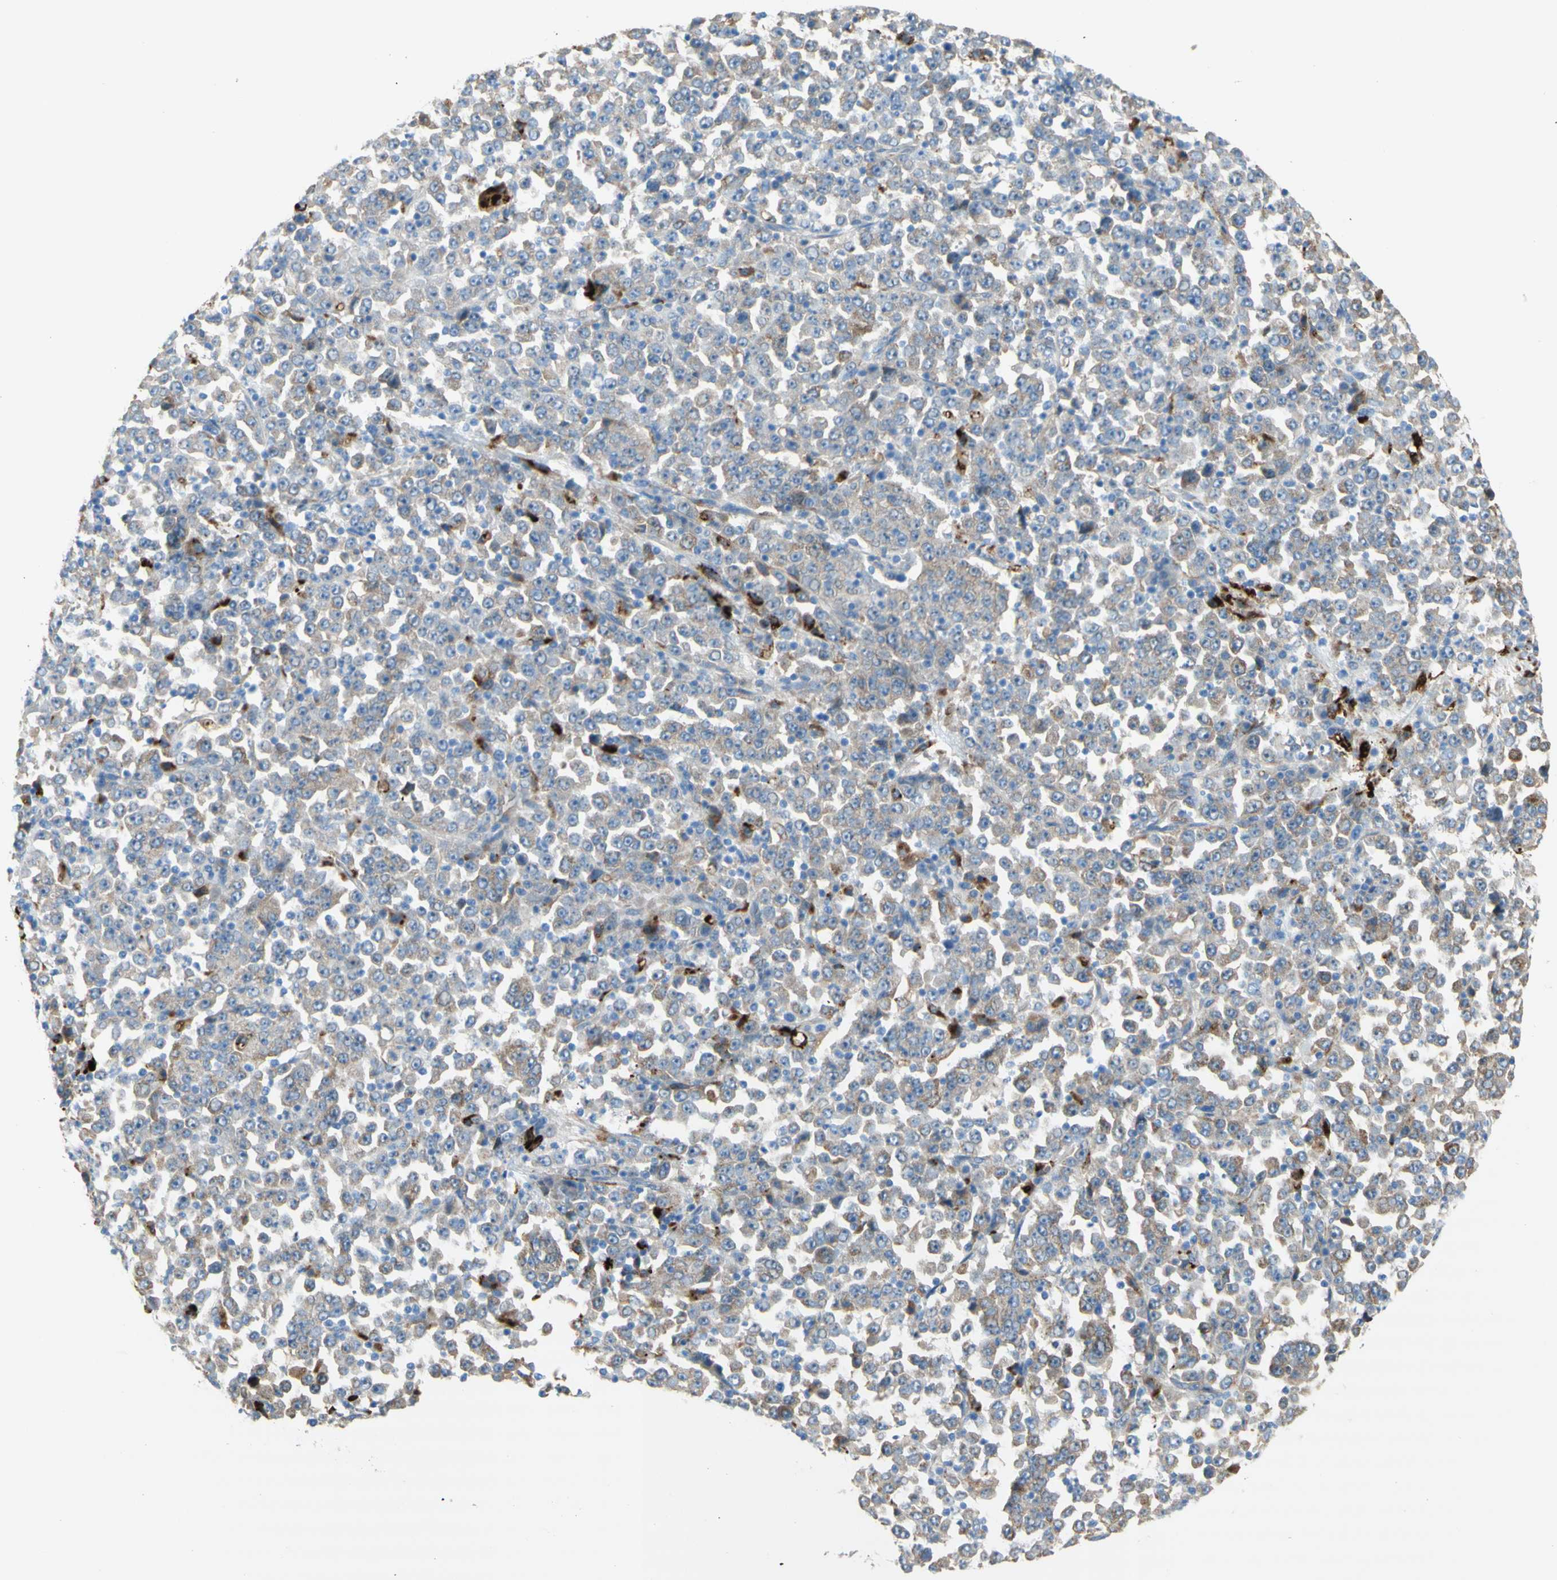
{"staining": {"intensity": "negative", "quantity": "none", "location": "none"}, "tissue": "stomach cancer", "cell_type": "Tumor cells", "image_type": "cancer", "snomed": [{"axis": "morphology", "description": "Normal tissue, NOS"}, {"axis": "morphology", "description": "Adenocarcinoma, NOS"}, {"axis": "topography", "description": "Stomach, upper"}, {"axis": "topography", "description": "Stomach"}], "caption": "This micrograph is of stomach adenocarcinoma stained with IHC to label a protein in brown with the nuclei are counter-stained blue. There is no staining in tumor cells.", "gene": "URB2", "patient": {"sex": "male", "age": 59}}